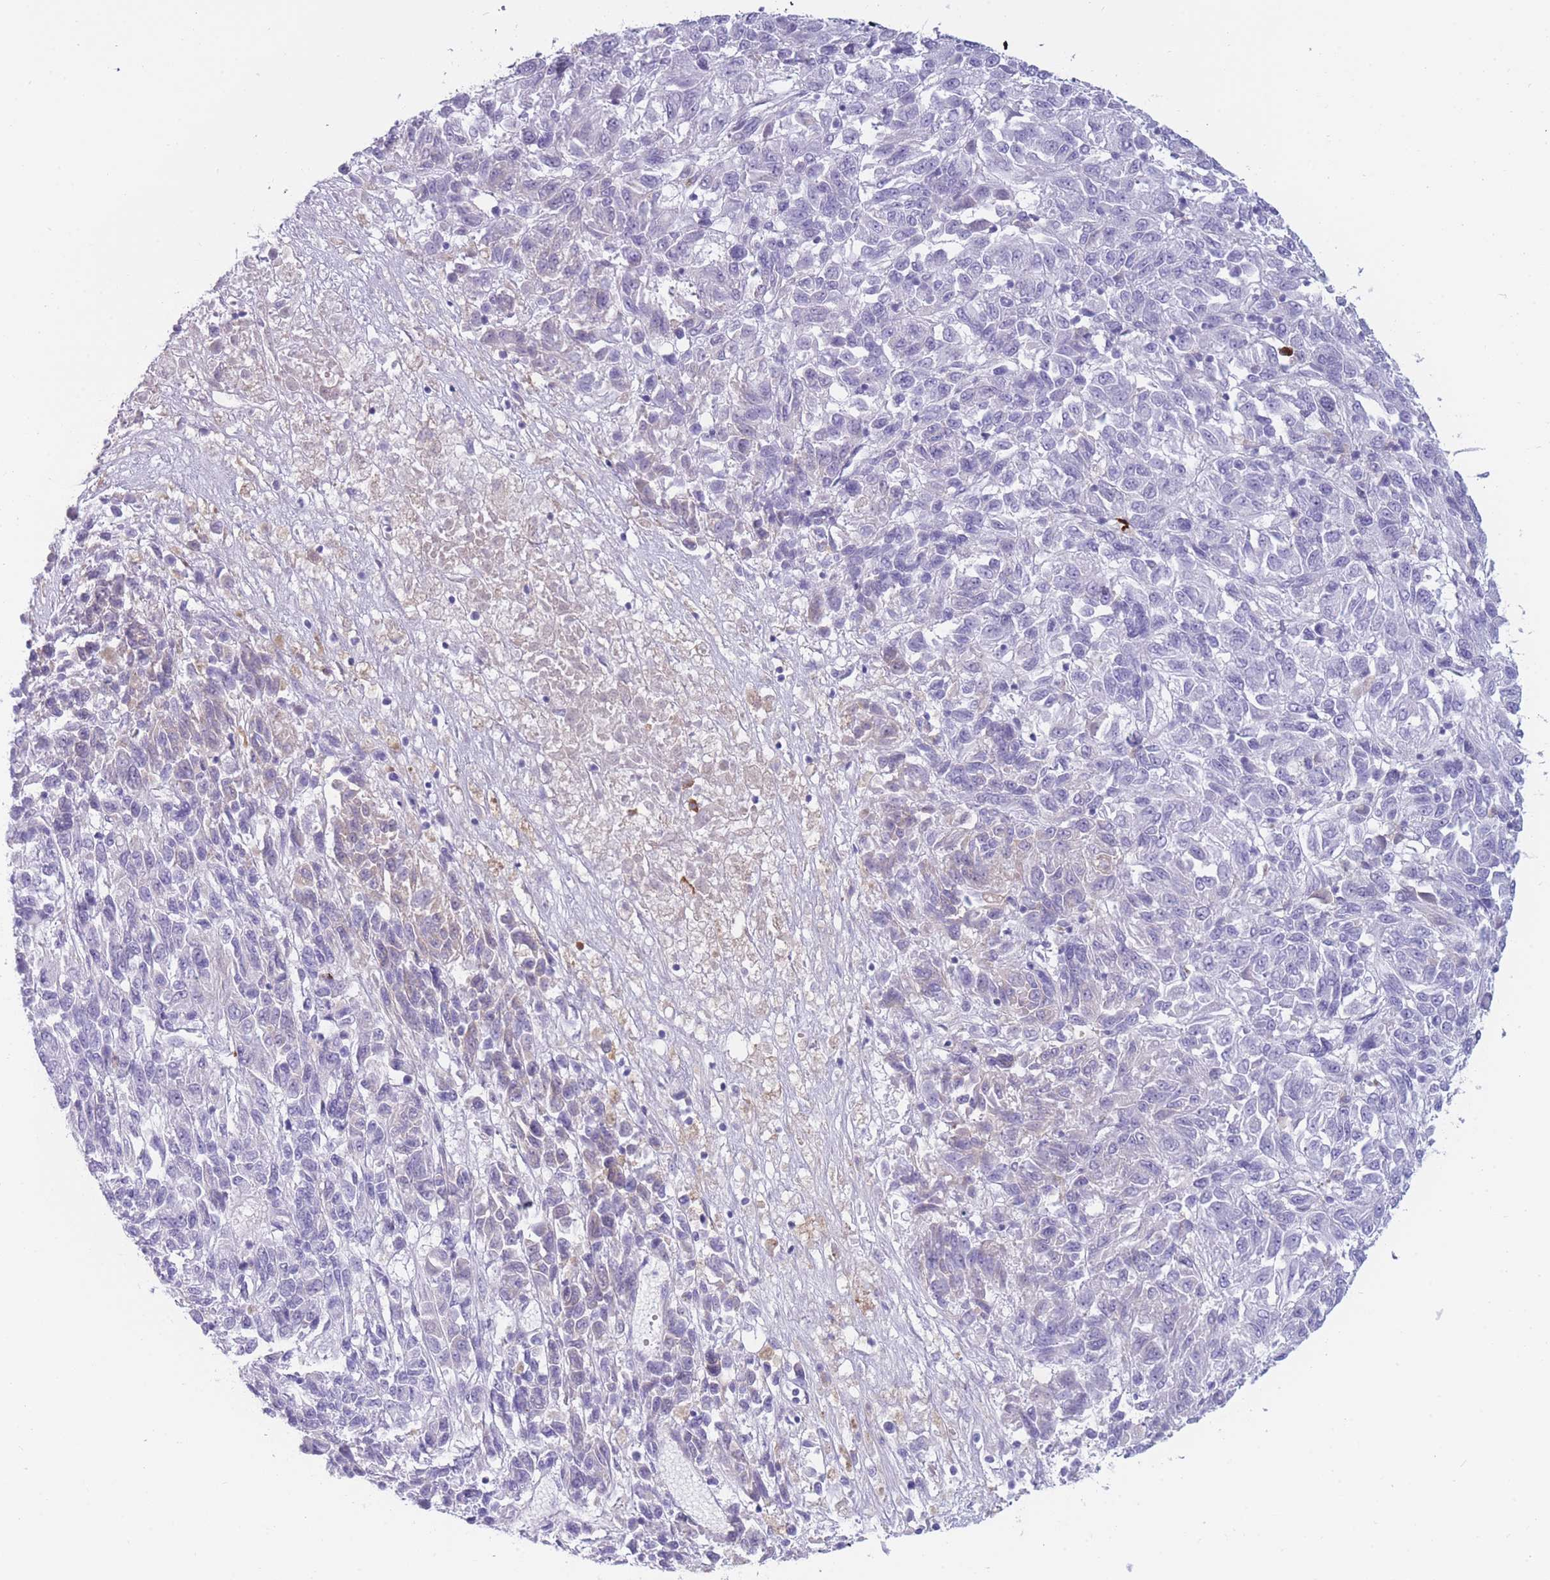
{"staining": {"intensity": "negative", "quantity": "none", "location": "none"}, "tissue": "melanoma", "cell_type": "Tumor cells", "image_type": "cancer", "snomed": [{"axis": "morphology", "description": "Malignant melanoma, Metastatic site"}, {"axis": "topography", "description": "Lung"}], "caption": "An image of melanoma stained for a protein demonstrates no brown staining in tumor cells.", "gene": "TNFSF11", "patient": {"sex": "male", "age": 64}}